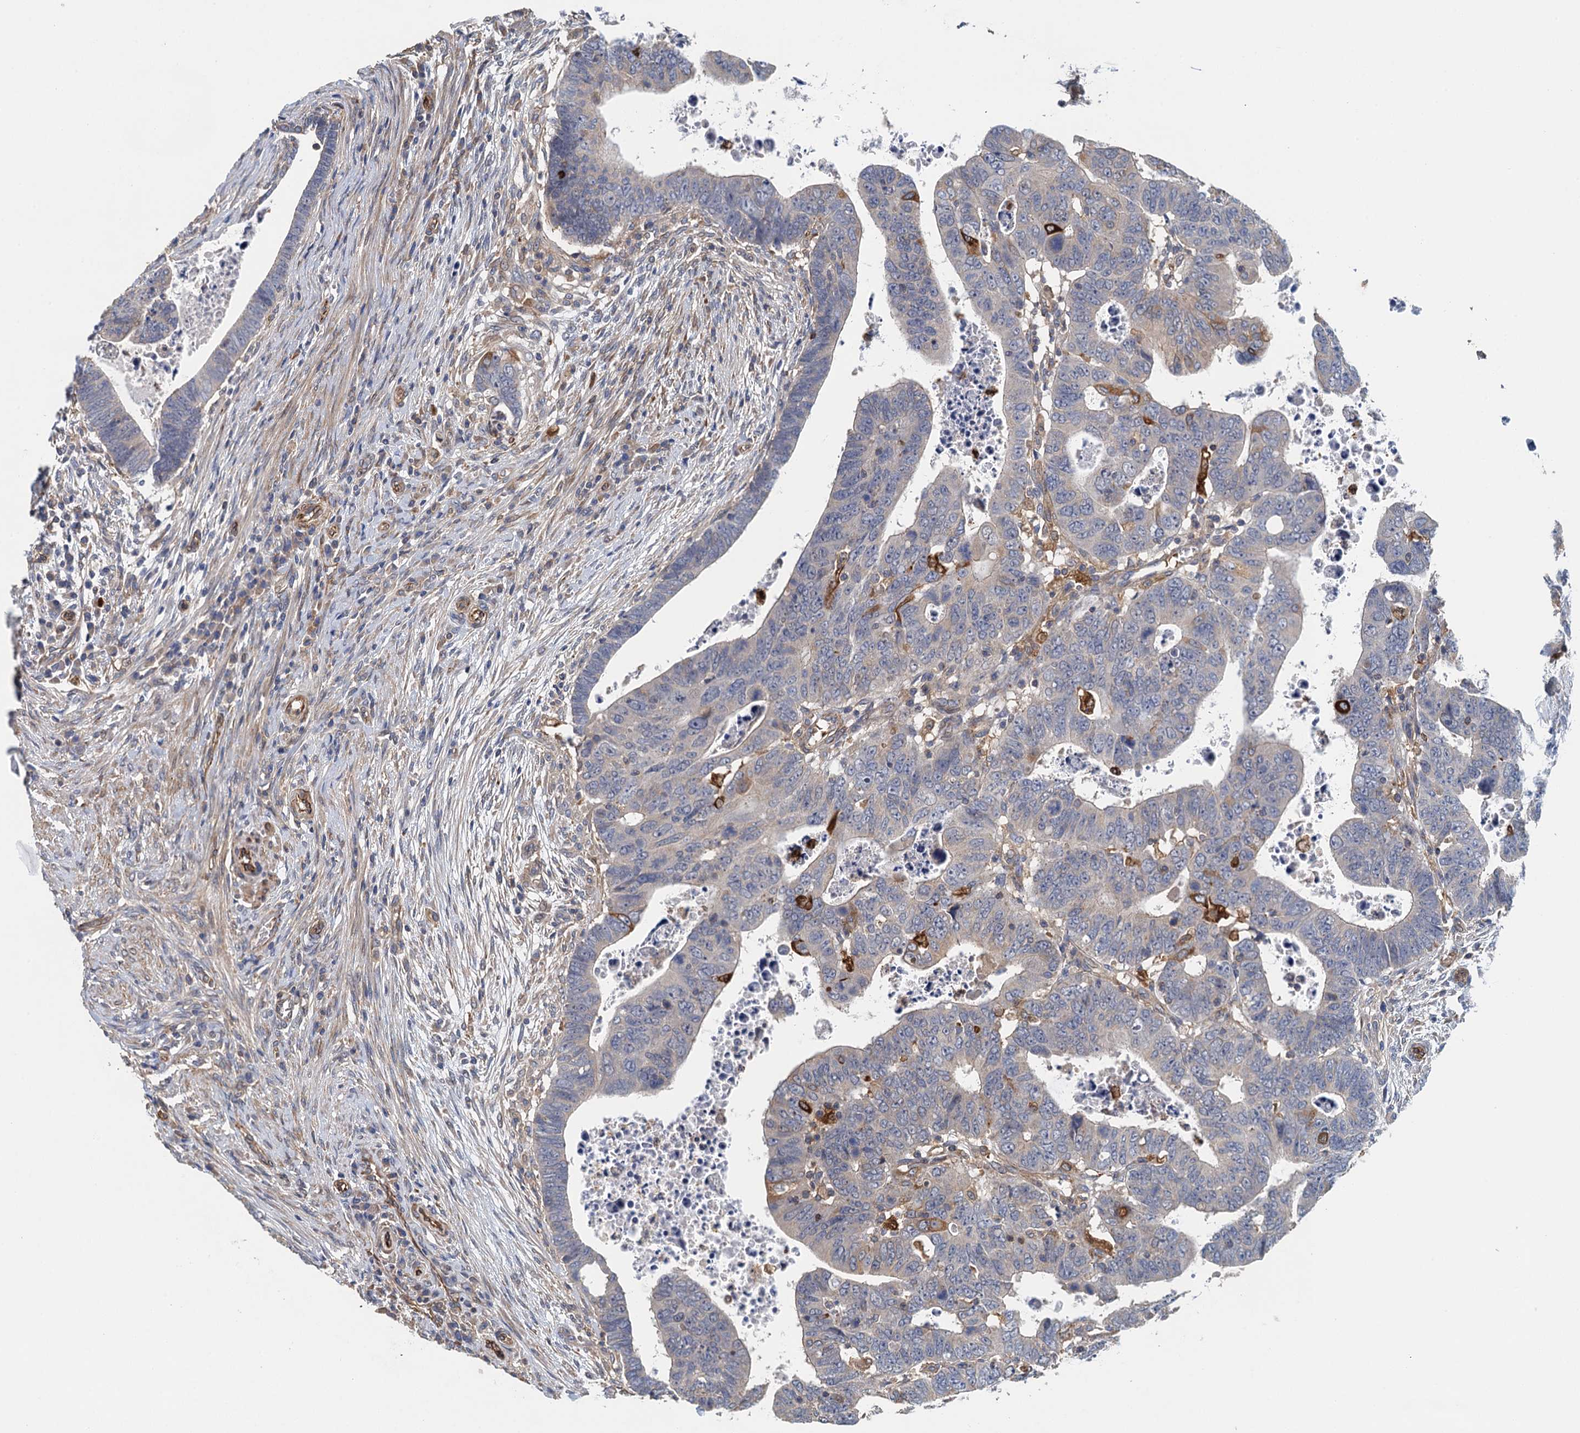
{"staining": {"intensity": "strong", "quantity": "<25%", "location": "cytoplasmic/membranous"}, "tissue": "colorectal cancer", "cell_type": "Tumor cells", "image_type": "cancer", "snomed": [{"axis": "morphology", "description": "Normal tissue, NOS"}, {"axis": "morphology", "description": "Adenocarcinoma, NOS"}, {"axis": "topography", "description": "Rectum"}], "caption": "Strong cytoplasmic/membranous protein staining is seen in about <25% of tumor cells in colorectal adenocarcinoma. Using DAB (brown) and hematoxylin (blue) stains, captured at high magnification using brightfield microscopy.", "gene": "RSAD2", "patient": {"sex": "female", "age": 65}}